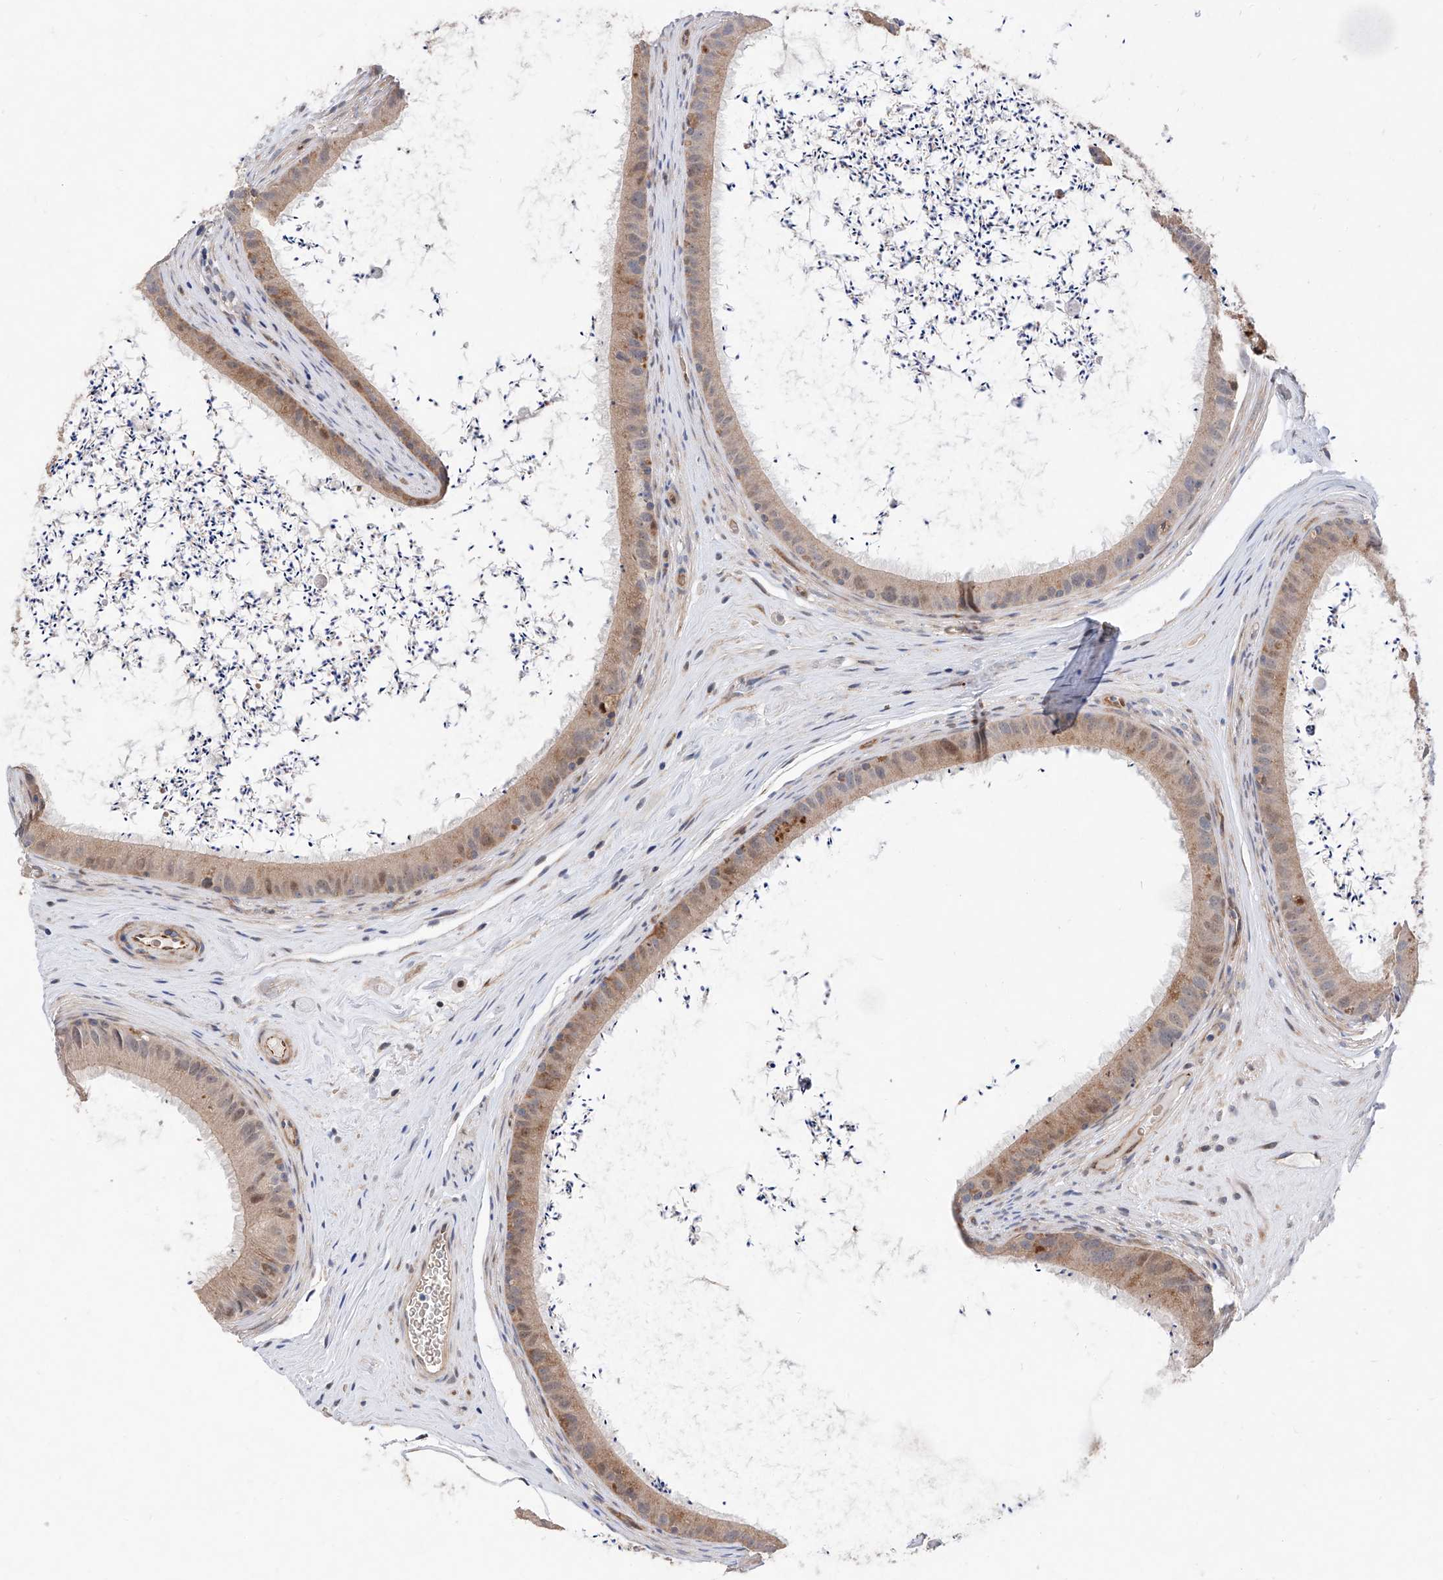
{"staining": {"intensity": "weak", "quantity": ">75%", "location": "cytoplasmic/membranous,nuclear"}, "tissue": "epididymis", "cell_type": "Glandular cells", "image_type": "normal", "snomed": [{"axis": "morphology", "description": "Normal tissue, NOS"}, {"axis": "topography", "description": "Epididymis, spermatic cord, NOS"}], "caption": "This is a micrograph of immunohistochemistry staining of benign epididymis, which shows weak staining in the cytoplasmic/membranous,nuclear of glandular cells.", "gene": "FUCA2", "patient": {"sex": "male", "age": 50}}